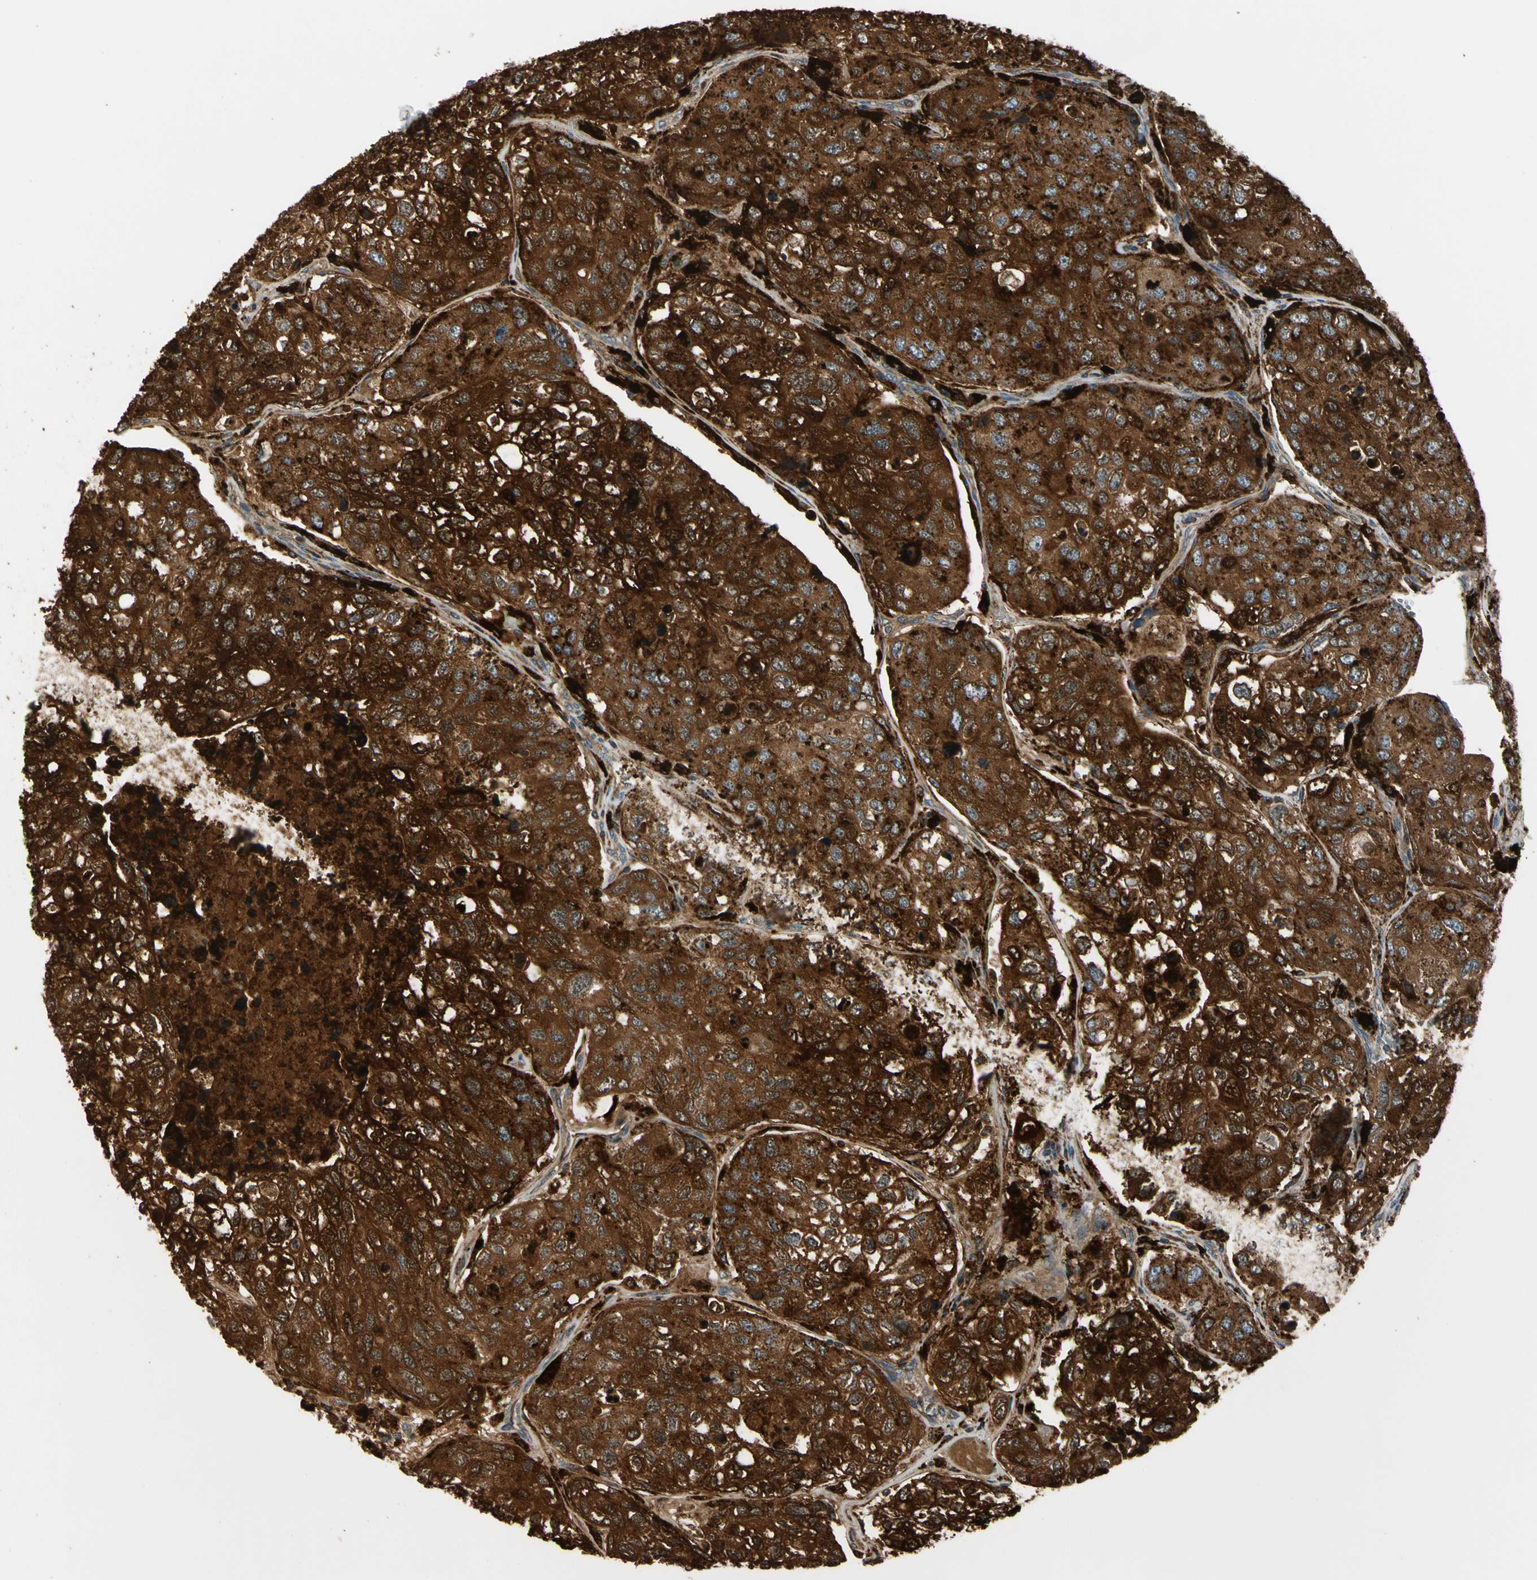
{"staining": {"intensity": "strong", "quantity": ">75%", "location": "cytoplasmic/membranous"}, "tissue": "urothelial cancer", "cell_type": "Tumor cells", "image_type": "cancer", "snomed": [{"axis": "morphology", "description": "Urothelial carcinoma, High grade"}, {"axis": "topography", "description": "Lymph node"}, {"axis": "topography", "description": "Urinary bladder"}], "caption": "DAB immunohistochemical staining of human high-grade urothelial carcinoma demonstrates strong cytoplasmic/membranous protein expression in approximately >75% of tumor cells.", "gene": "GM2A", "patient": {"sex": "male", "age": 51}}